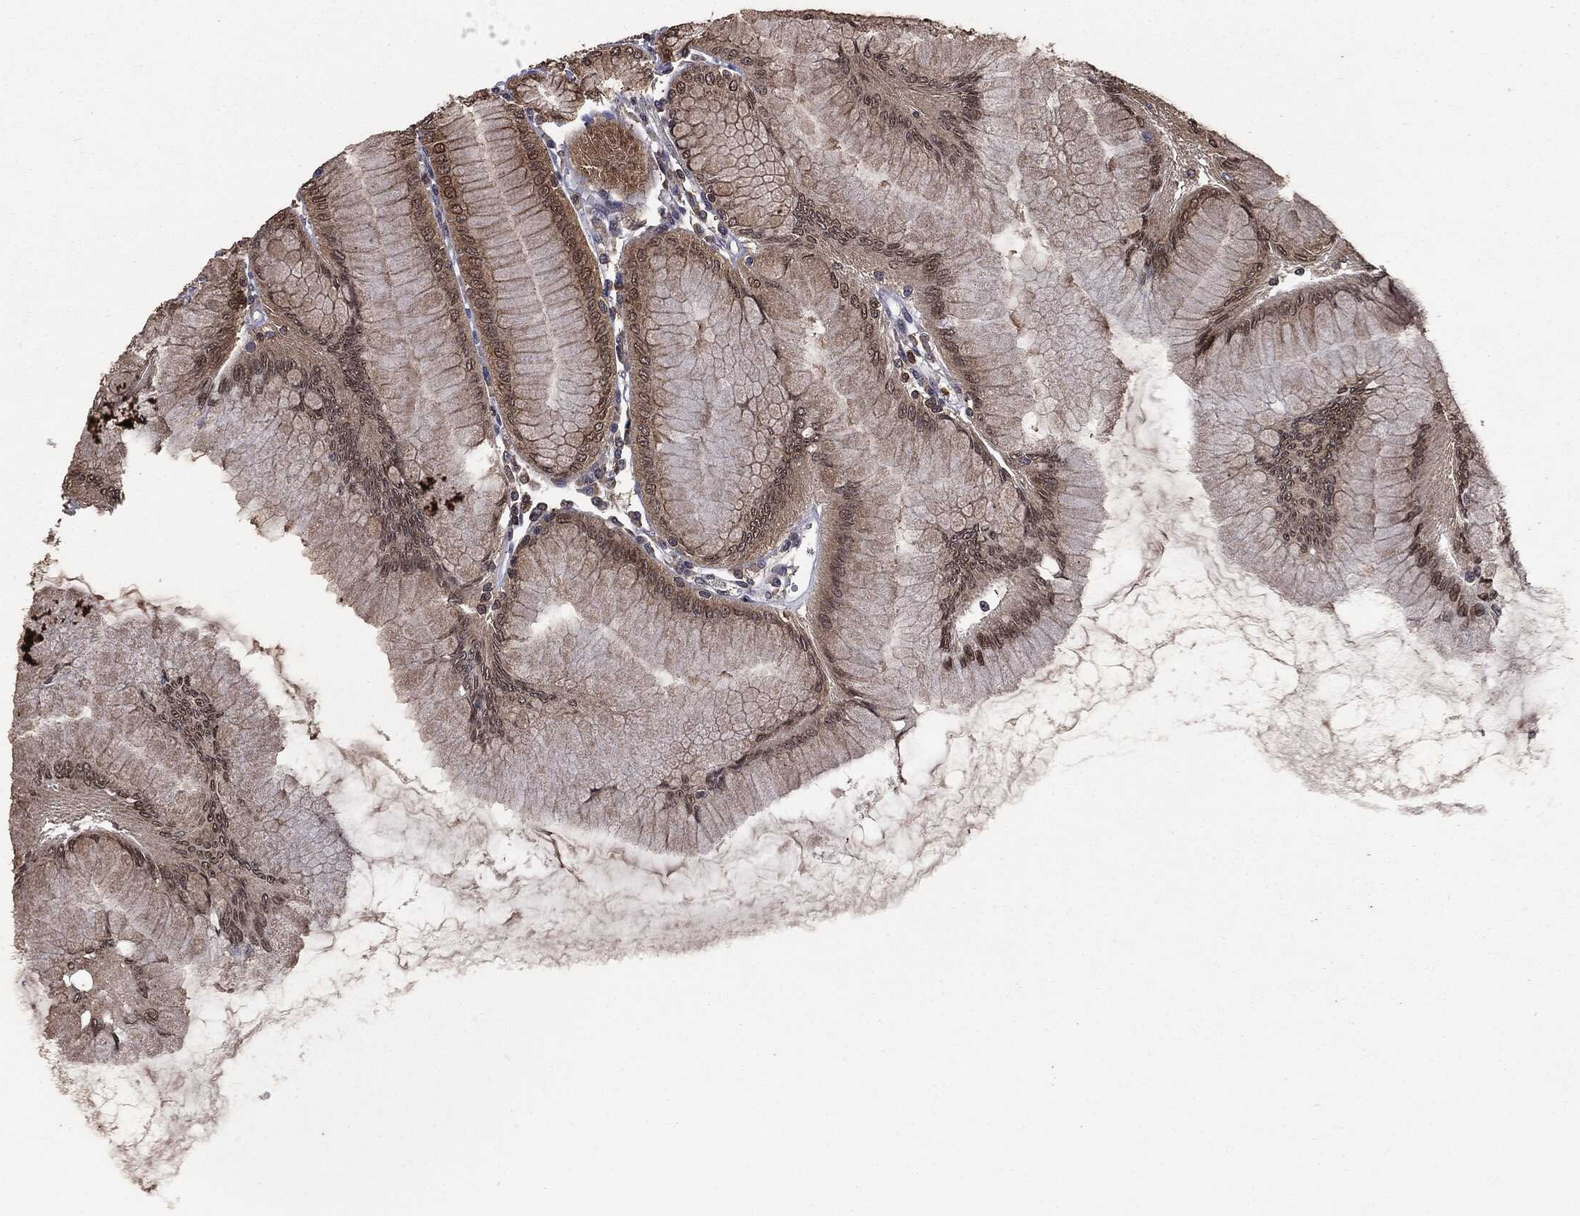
{"staining": {"intensity": "moderate", "quantity": ">75%", "location": "cytoplasmic/membranous,nuclear"}, "tissue": "stomach", "cell_type": "Glandular cells", "image_type": "normal", "snomed": [{"axis": "morphology", "description": "Normal tissue, NOS"}, {"axis": "topography", "description": "Stomach"}], "caption": "IHC staining of unremarkable stomach, which displays medium levels of moderate cytoplasmic/membranous,nuclear positivity in approximately >75% of glandular cells indicating moderate cytoplasmic/membranous,nuclear protein positivity. The staining was performed using DAB (brown) for protein detection and nuclei were counterstained in hematoxylin (blue).", "gene": "GPI", "patient": {"sex": "female", "age": 57}}